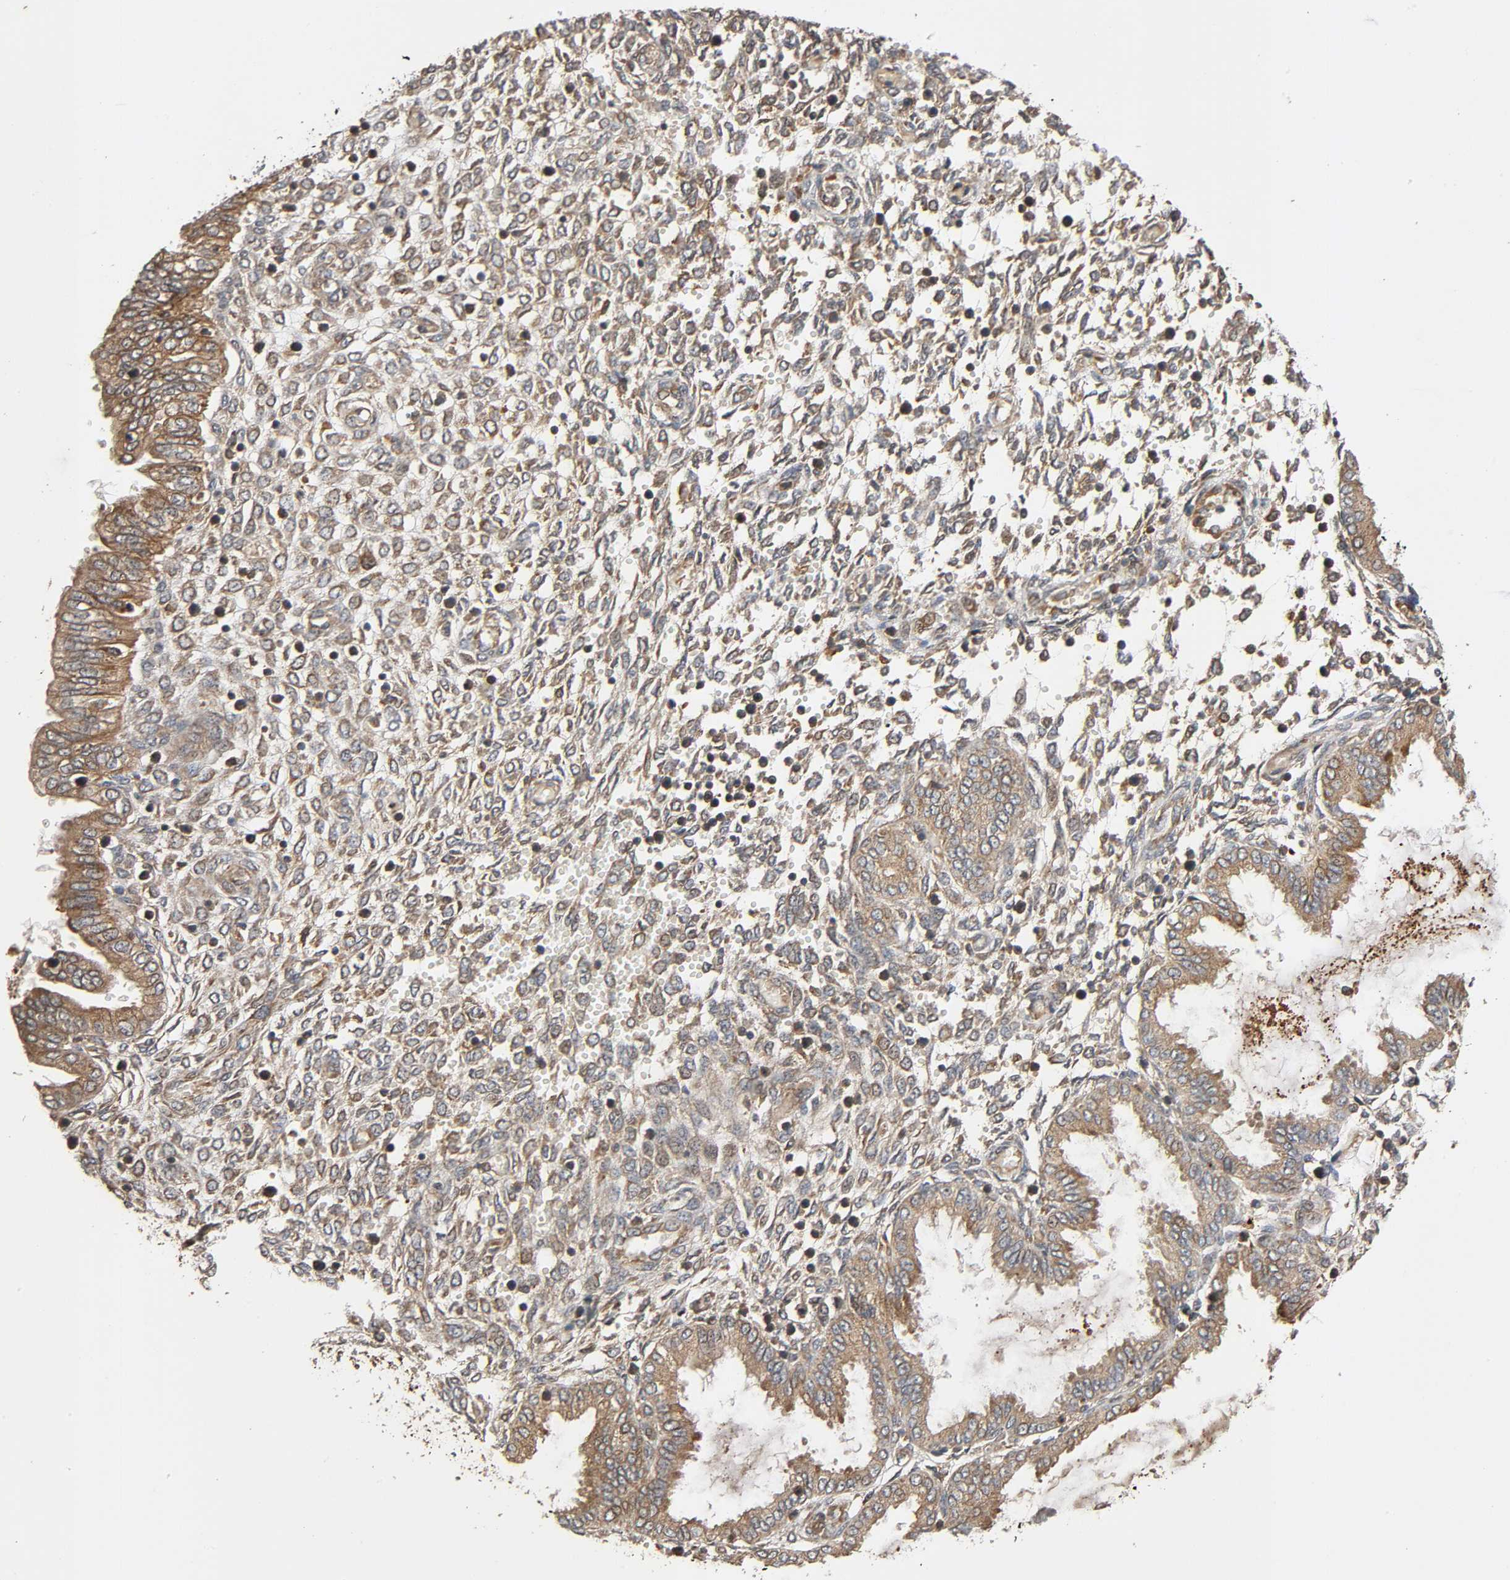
{"staining": {"intensity": "moderate", "quantity": ">75%", "location": "cytoplasmic/membranous"}, "tissue": "endometrium", "cell_type": "Cells in endometrial stroma", "image_type": "normal", "snomed": [{"axis": "morphology", "description": "Normal tissue, NOS"}, {"axis": "topography", "description": "Endometrium"}], "caption": "Immunohistochemistry histopathology image of unremarkable endometrium: endometrium stained using immunohistochemistry (IHC) reveals medium levels of moderate protein expression localized specifically in the cytoplasmic/membranous of cells in endometrial stroma, appearing as a cytoplasmic/membranous brown color.", "gene": "MAP3K8", "patient": {"sex": "female", "age": 33}}